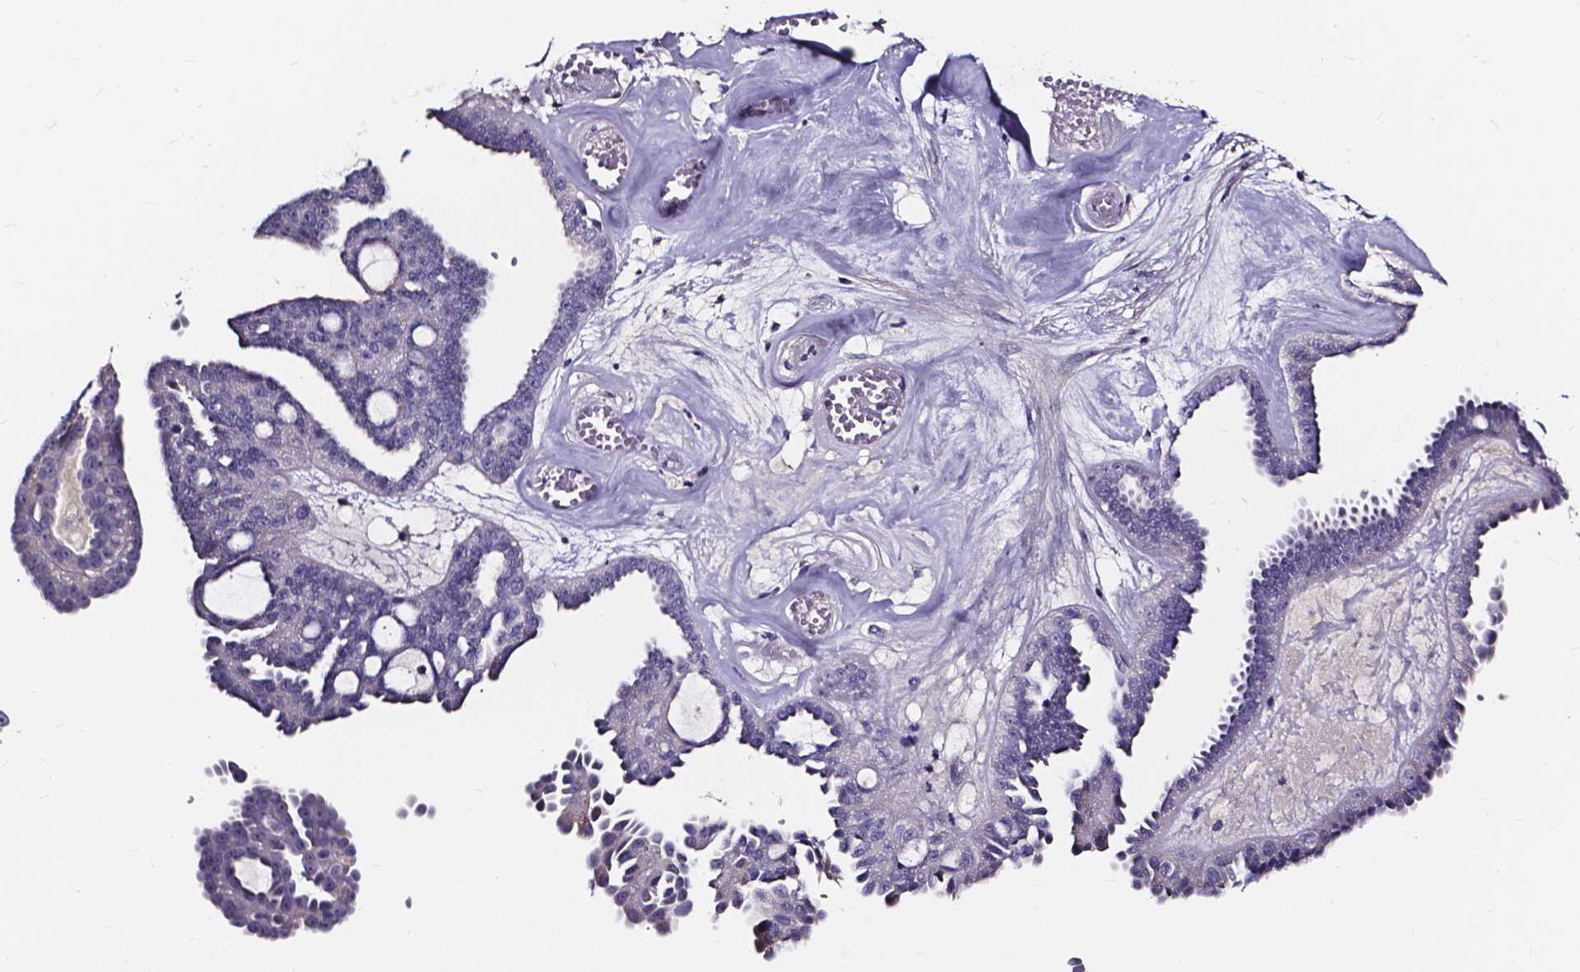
{"staining": {"intensity": "negative", "quantity": "none", "location": "none"}, "tissue": "ovarian cancer", "cell_type": "Tumor cells", "image_type": "cancer", "snomed": [{"axis": "morphology", "description": "Cystadenocarcinoma, serous, NOS"}, {"axis": "topography", "description": "Ovary"}], "caption": "Immunohistochemical staining of ovarian serous cystadenocarcinoma demonstrates no significant positivity in tumor cells.", "gene": "SPOCD1", "patient": {"sex": "female", "age": 71}}